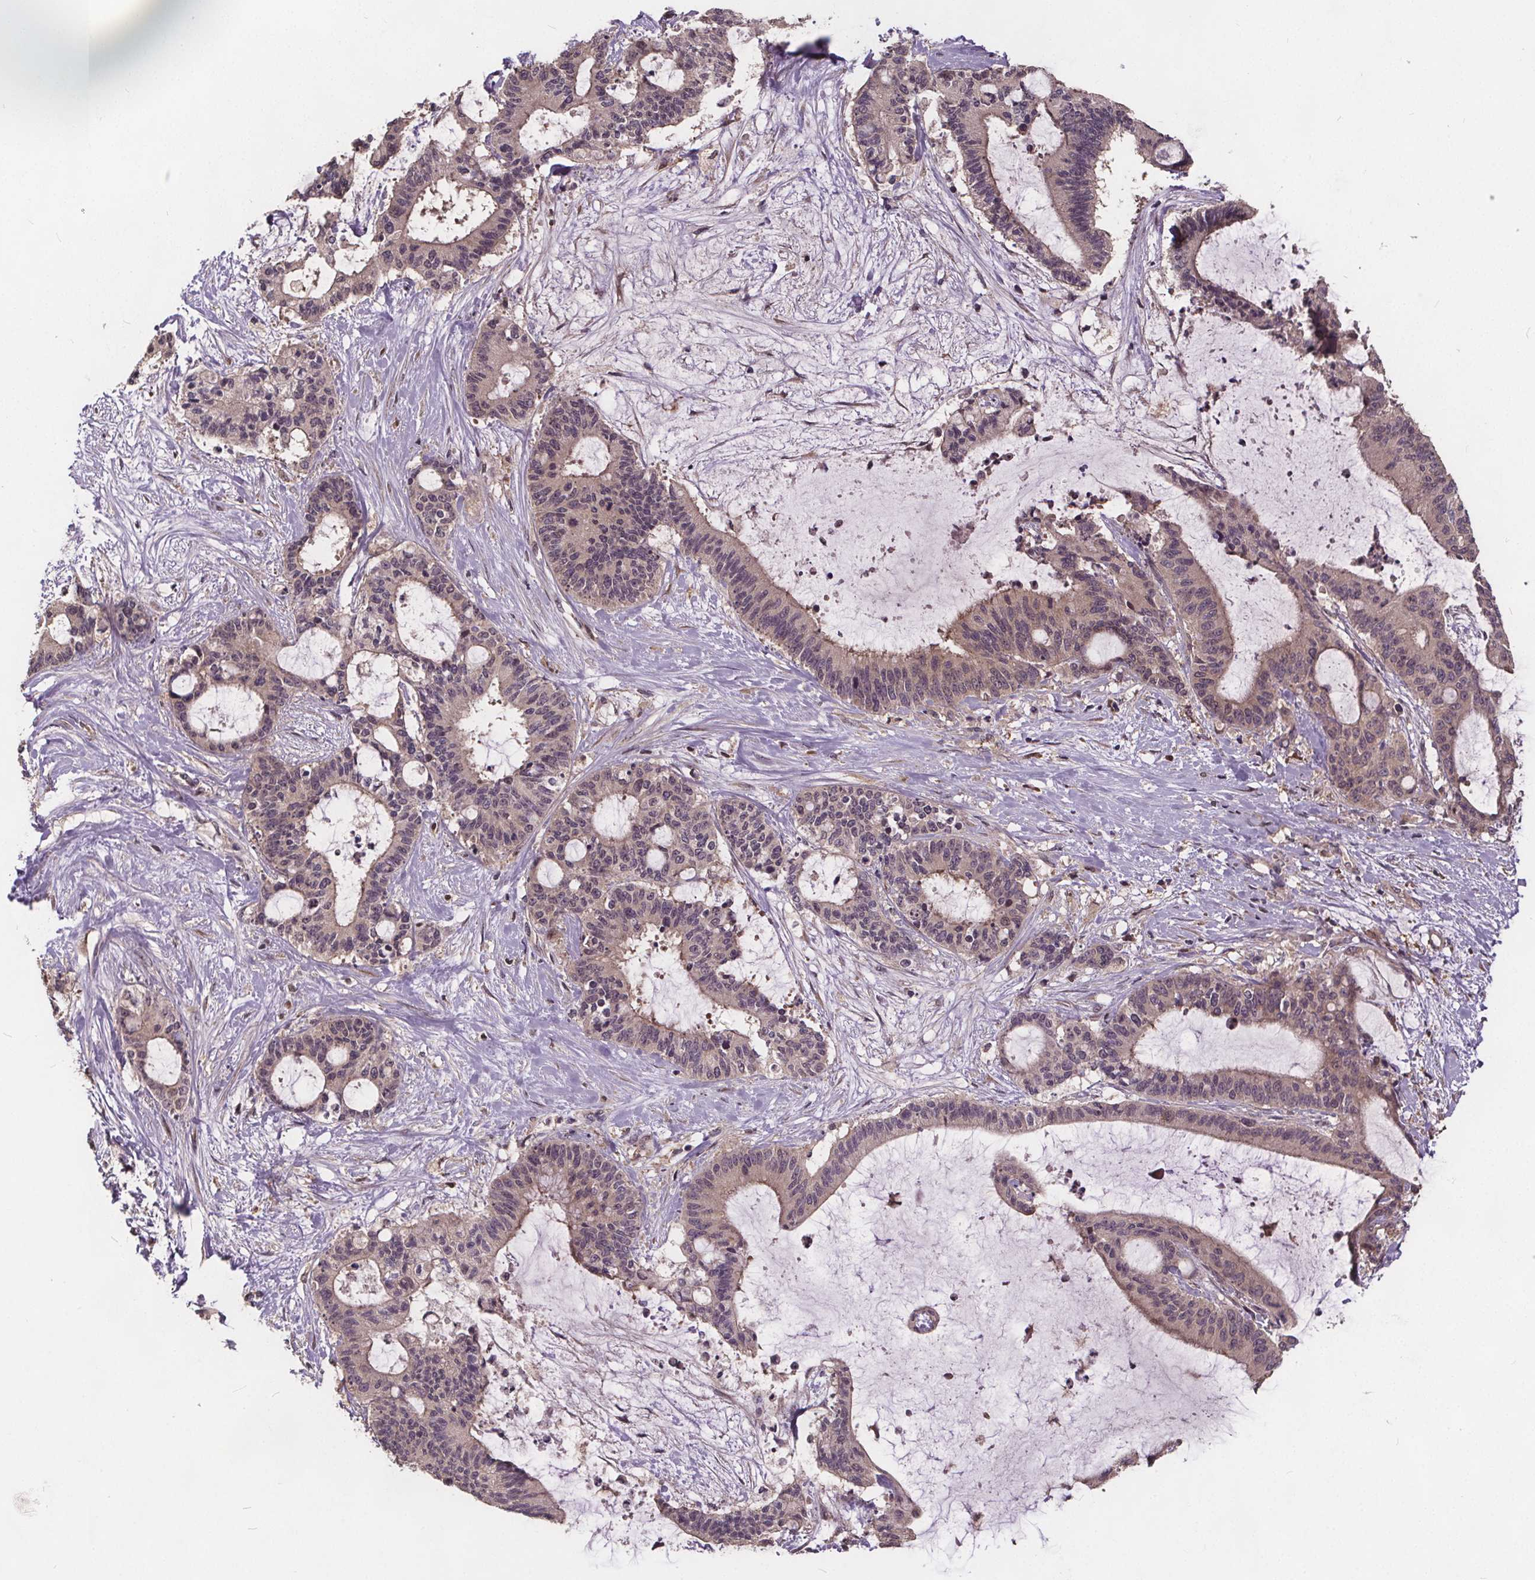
{"staining": {"intensity": "weak", "quantity": "25%-75%", "location": "cytoplasmic/membranous"}, "tissue": "liver cancer", "cell_type": "Tumor cells", "image_type": "cancer", "snomed": [{"axis": "morphology", "description": "Cholangiocarcinoma"}, {"axis": "topography", "description": "Liver"}], "caption": "Immunohistochemistry (IHC) histopathology image of human liver cancer stained for a protein (brown), which demonstrates low levels of weak cytoplasmic/membranous positivity in approximately 25%-75% of tumor cells.", "gene": "USP9X", "patient": {"sex": "female", "age": 73}}